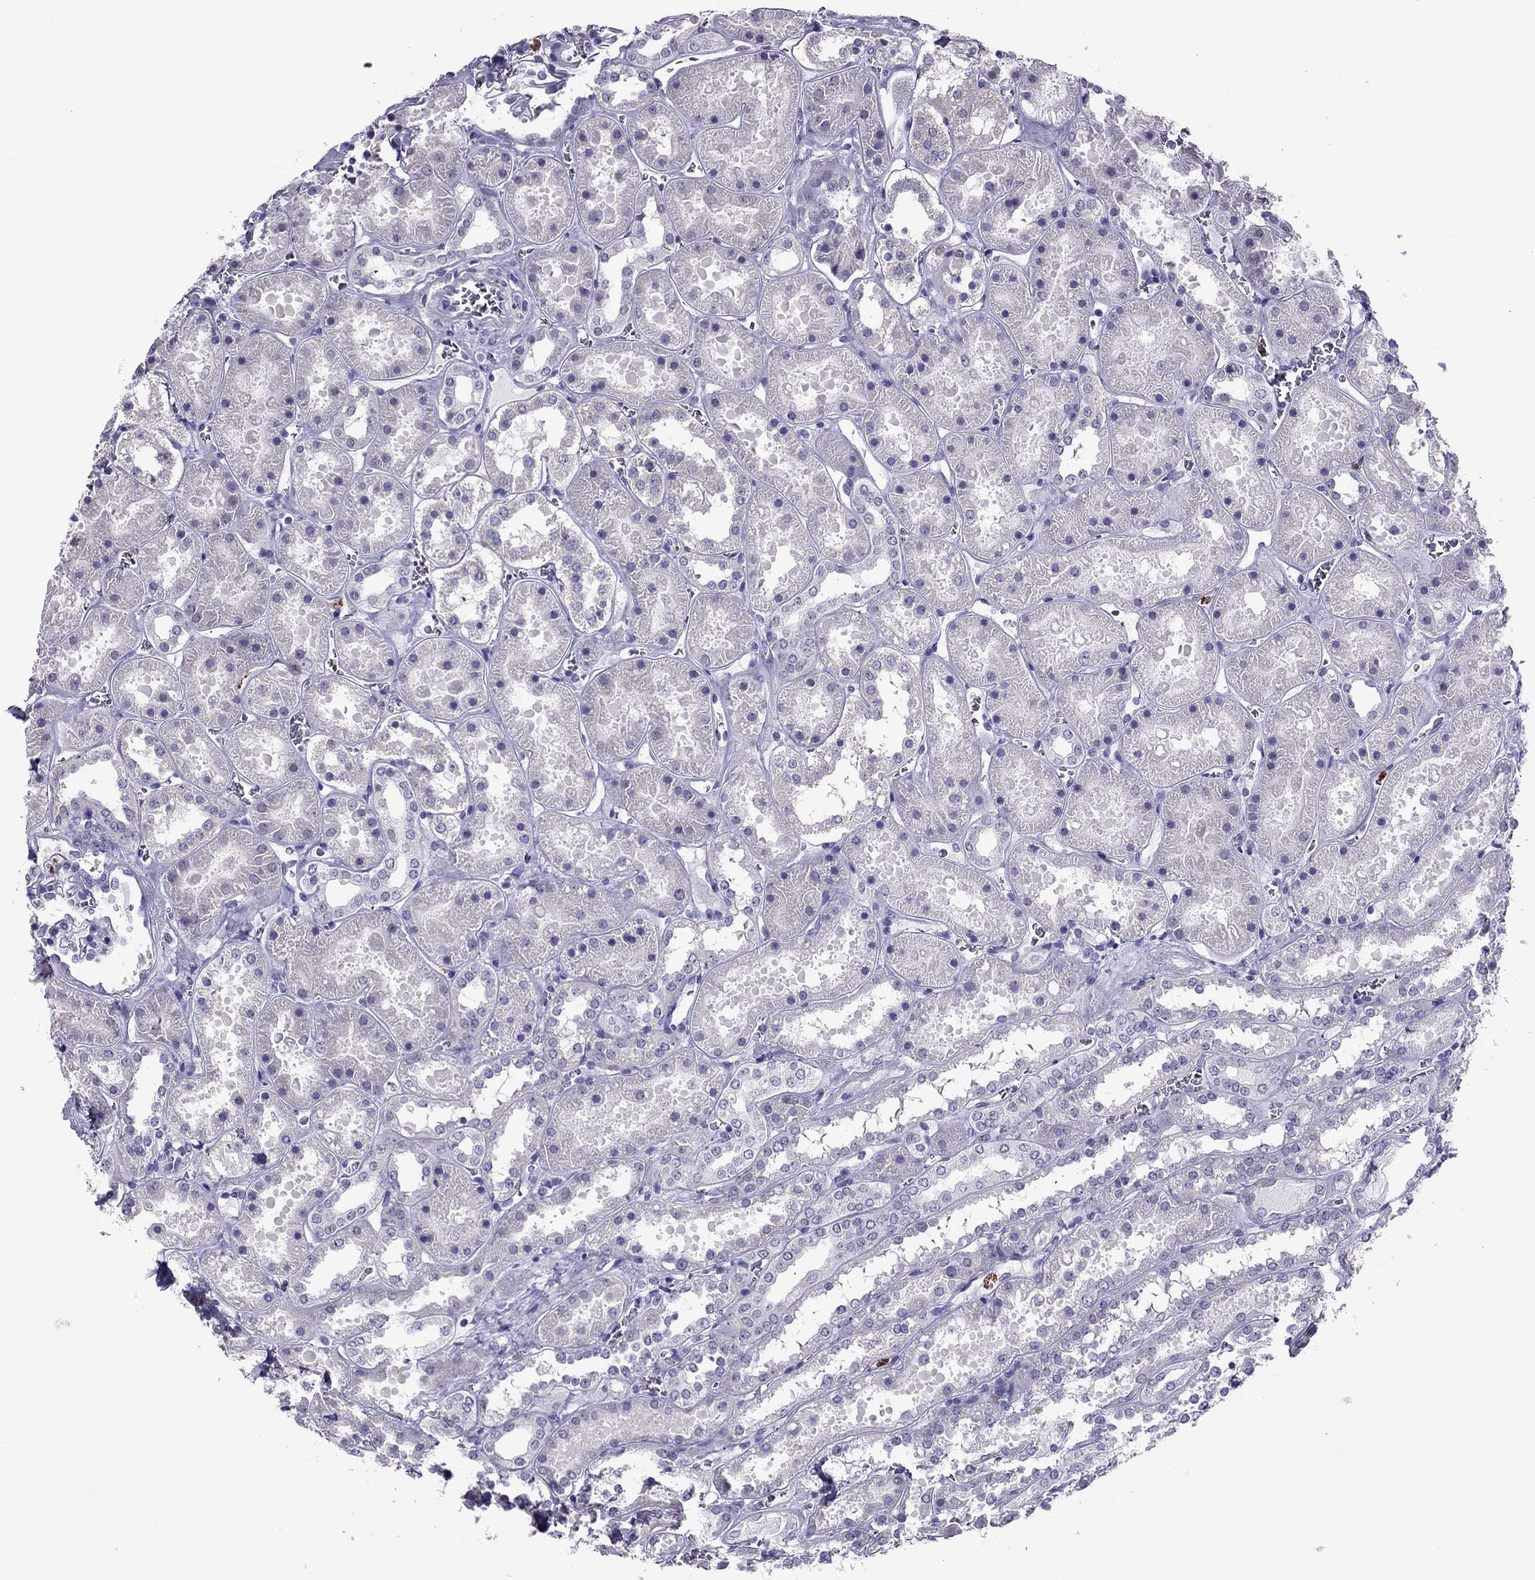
{"staining": {"intensity": "negative", "quantity": "none", "location": "none"}, "tissue": "kidney", "cell_type": "Cells in glomeruli", "image_type": "normal", "snomed": [{"axis": "morphology", "description": "Normal tissue, NOS"}, {"axis": "topography", "description": "Kidney"}], "caption": "Immunohistochemistry photomicrograph of benign kidney stained for a protein (brown), which exhibits no expression in cells in glomeruli.", "gene": "CCL27", "patient": {"sex": "female", "age": 41}}